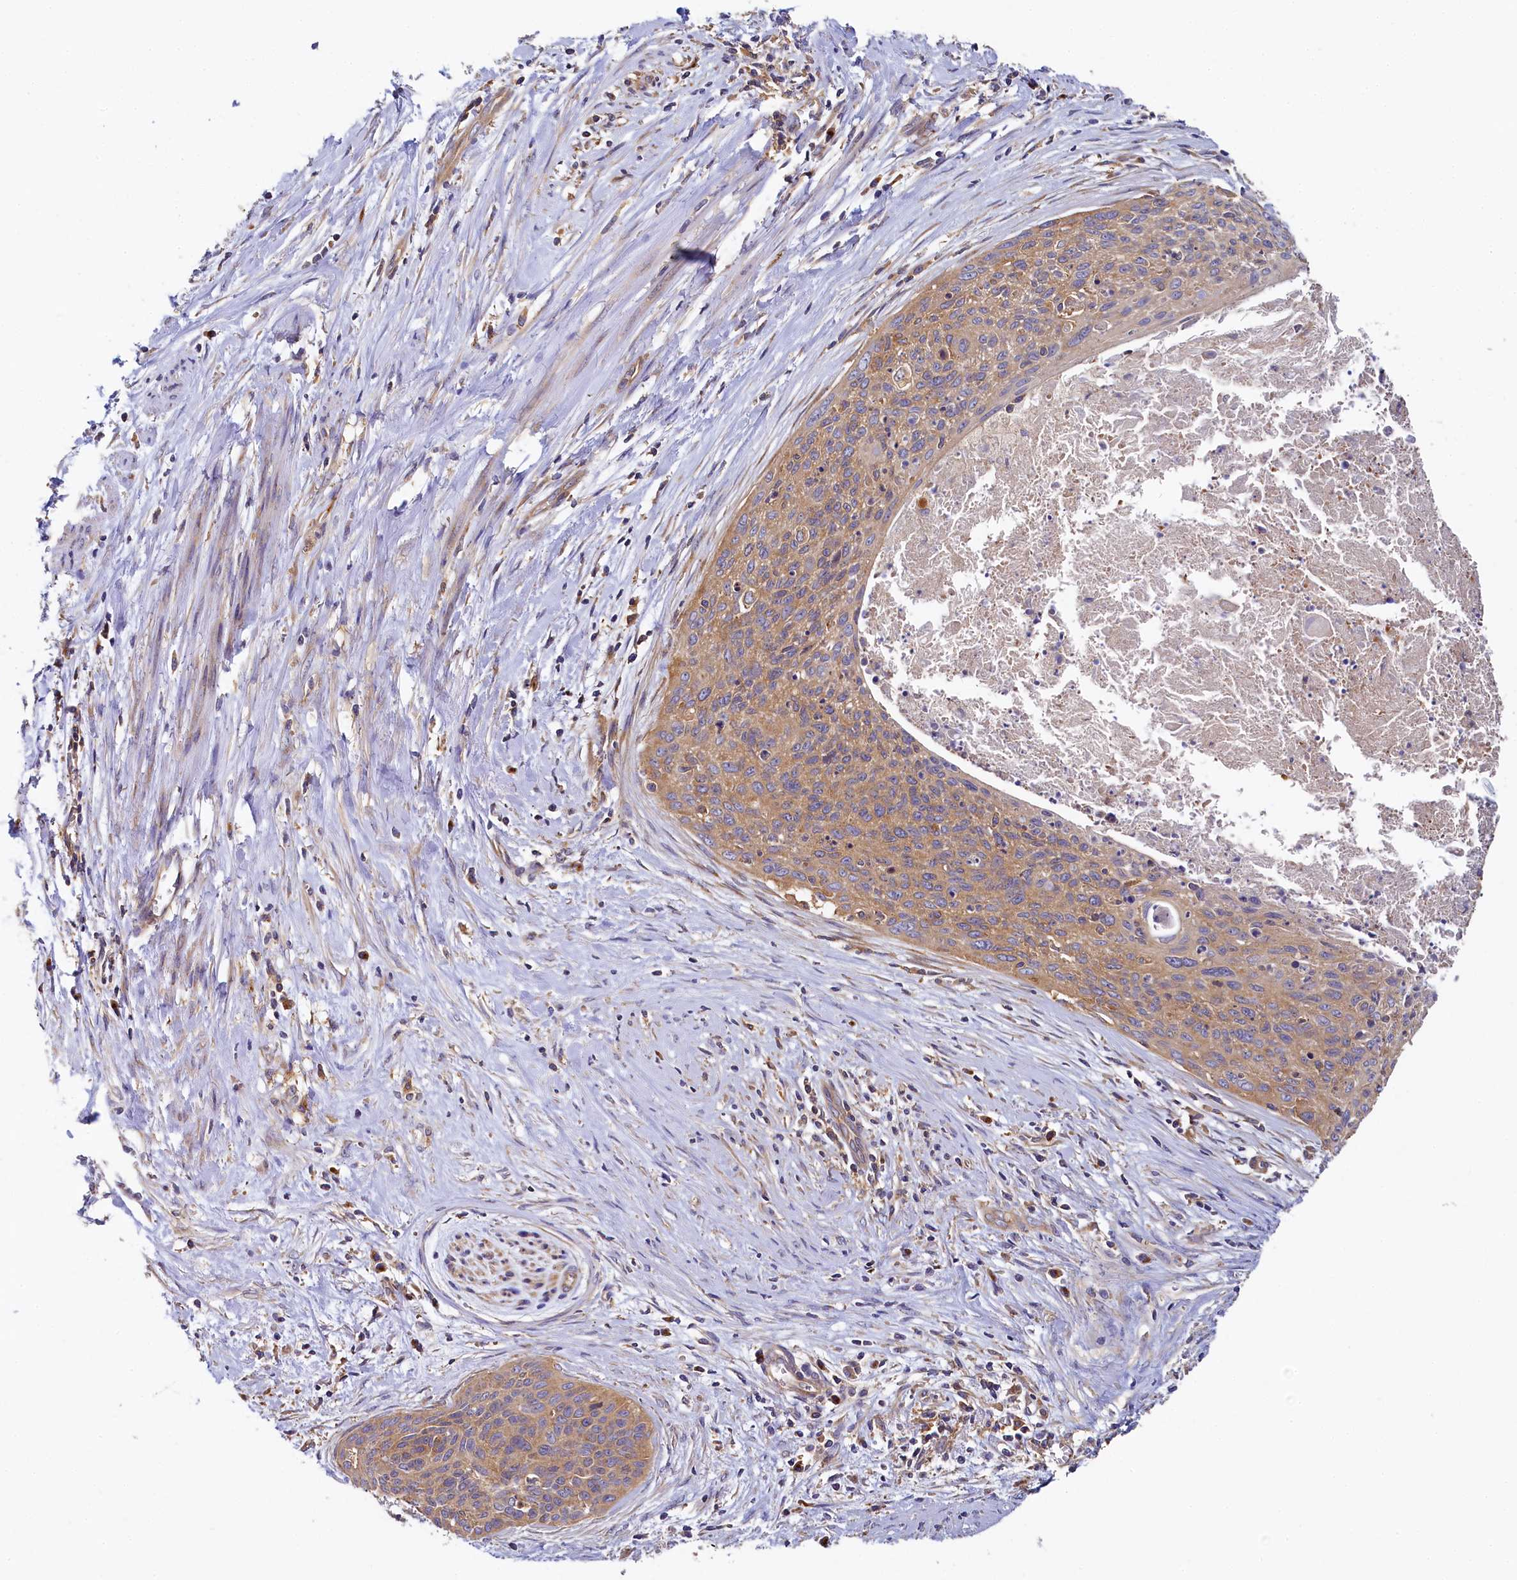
{"staining": {"intensity": "moderate", "quantity": "25%-75%", "location": "cytoplasmic/membranous"}, "tissue": "cervical cancer", "cell_type": "Tumor cells", "image_type": "cancer", "snomed": [{"axis": "morphology", "description": "Squamous cell carcinoma, NOS"}, {"axis": "topography", "description": "Cervix"}], "caption": "About 25%-75% of tumor cells in cervical squamous cell carcinoma reveal moderate cytoplasmic/membranous protein positivity as visualized by brown immunohistochemical staining.", "gene": "PPIP5K1", "patient": {"sex": "female", "age": 55}}